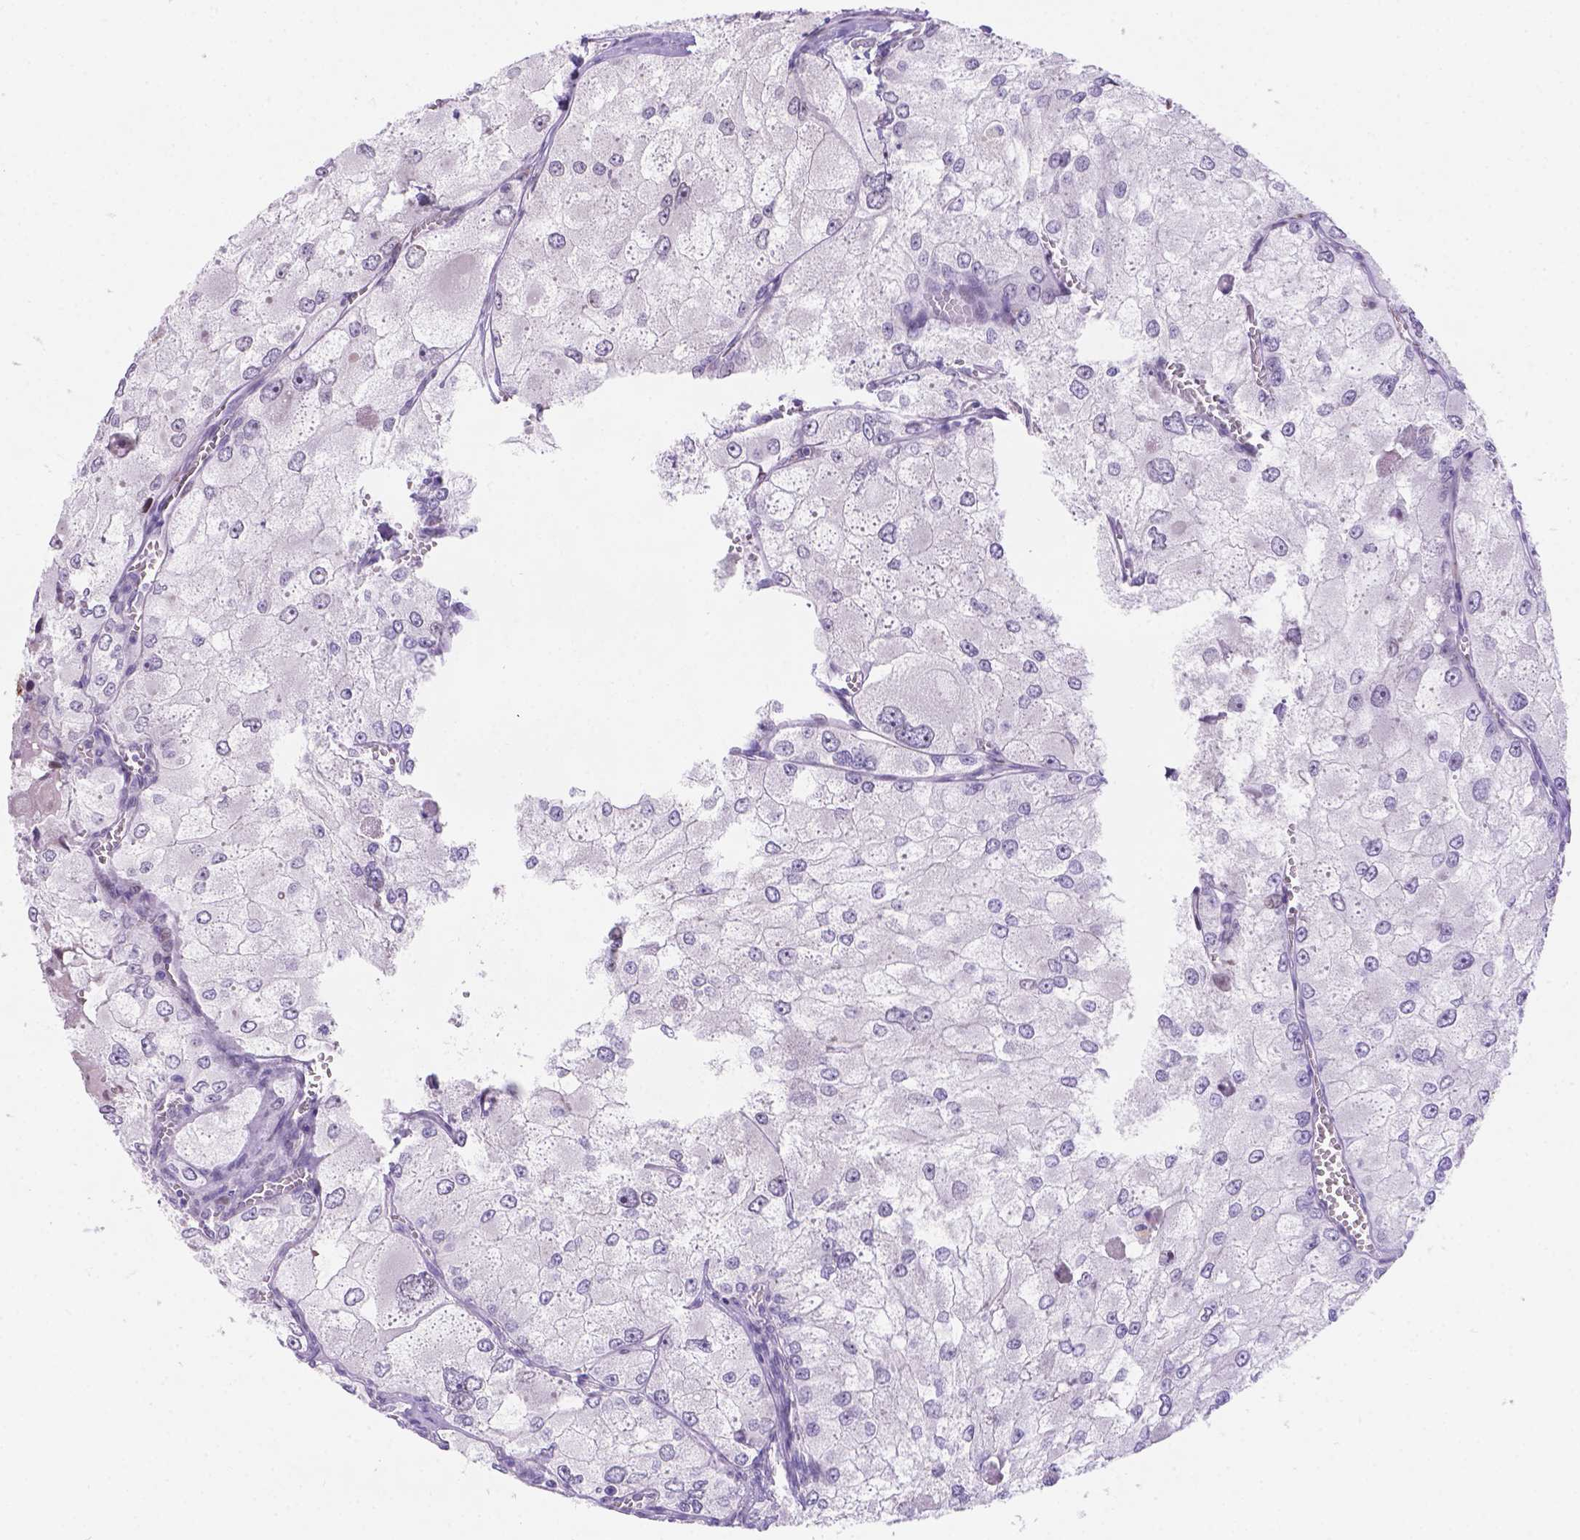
{"staining": {"intensity": "negative", "quantity": "none", "location": "none"}, "tissue": "renal cancer", "cell_type": "Tumor cells", "image_type": "cancer", "snomed": [{"axis": "morphology", "description": "Adenocarcinoma, NOS"}, {"axis": "topography", "description": "Kidney"}], "caption": "Immunohistochemistry of renal cancer shows no expression in tumor cells. The staining was performed using DAB (3,3'-diaminobenzidine) to visualize the protein expression in brown, while the nuclei were stained in blue with hematoxylin (Magnification: 20x).", "gene": "DMWD", "patient": {"sex": "female", "age": 70}}